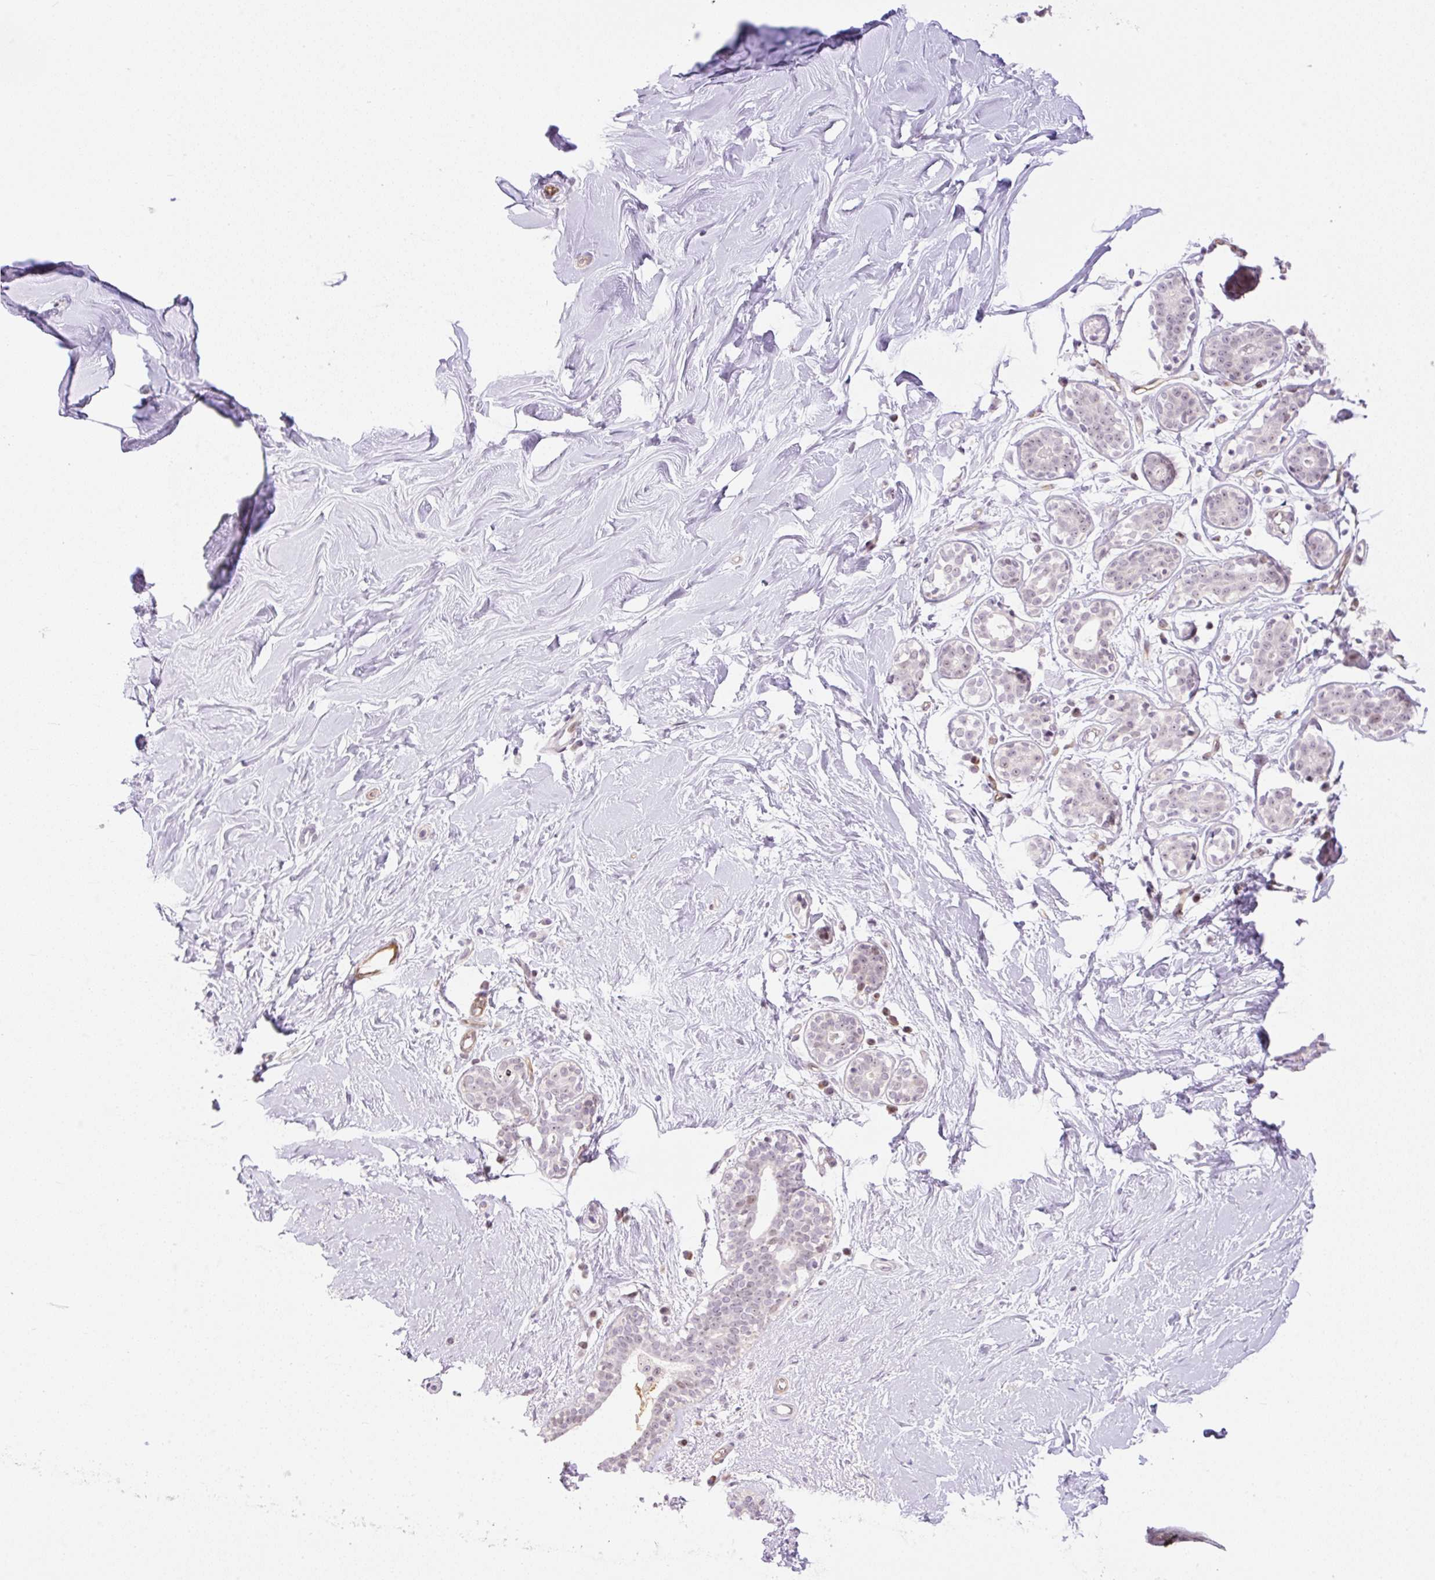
{"staining": {"intensity": "negative", "quantity": "none", "location": "none"}, "tissue": "breast", "cell_type": "Adipocytes", "image_type": "normal", "snomed": [{"axis": "morphology", "description": "Normal tissue, NOS"}, {"axis": "topography", "description": "Breast"}], "caption": "High power microscopy histopathology image of an IHC photomicrograph of benign breast, revealing no significant expression in adipocytes. (Stains: DAB immunohistochemistry (IHC) with hematoxylin counter stain, Microscopy: brightfield microscopy at high magnification).", "gene": "ENSG00000268750", "patient": {"sex": "female", "age": 27}}